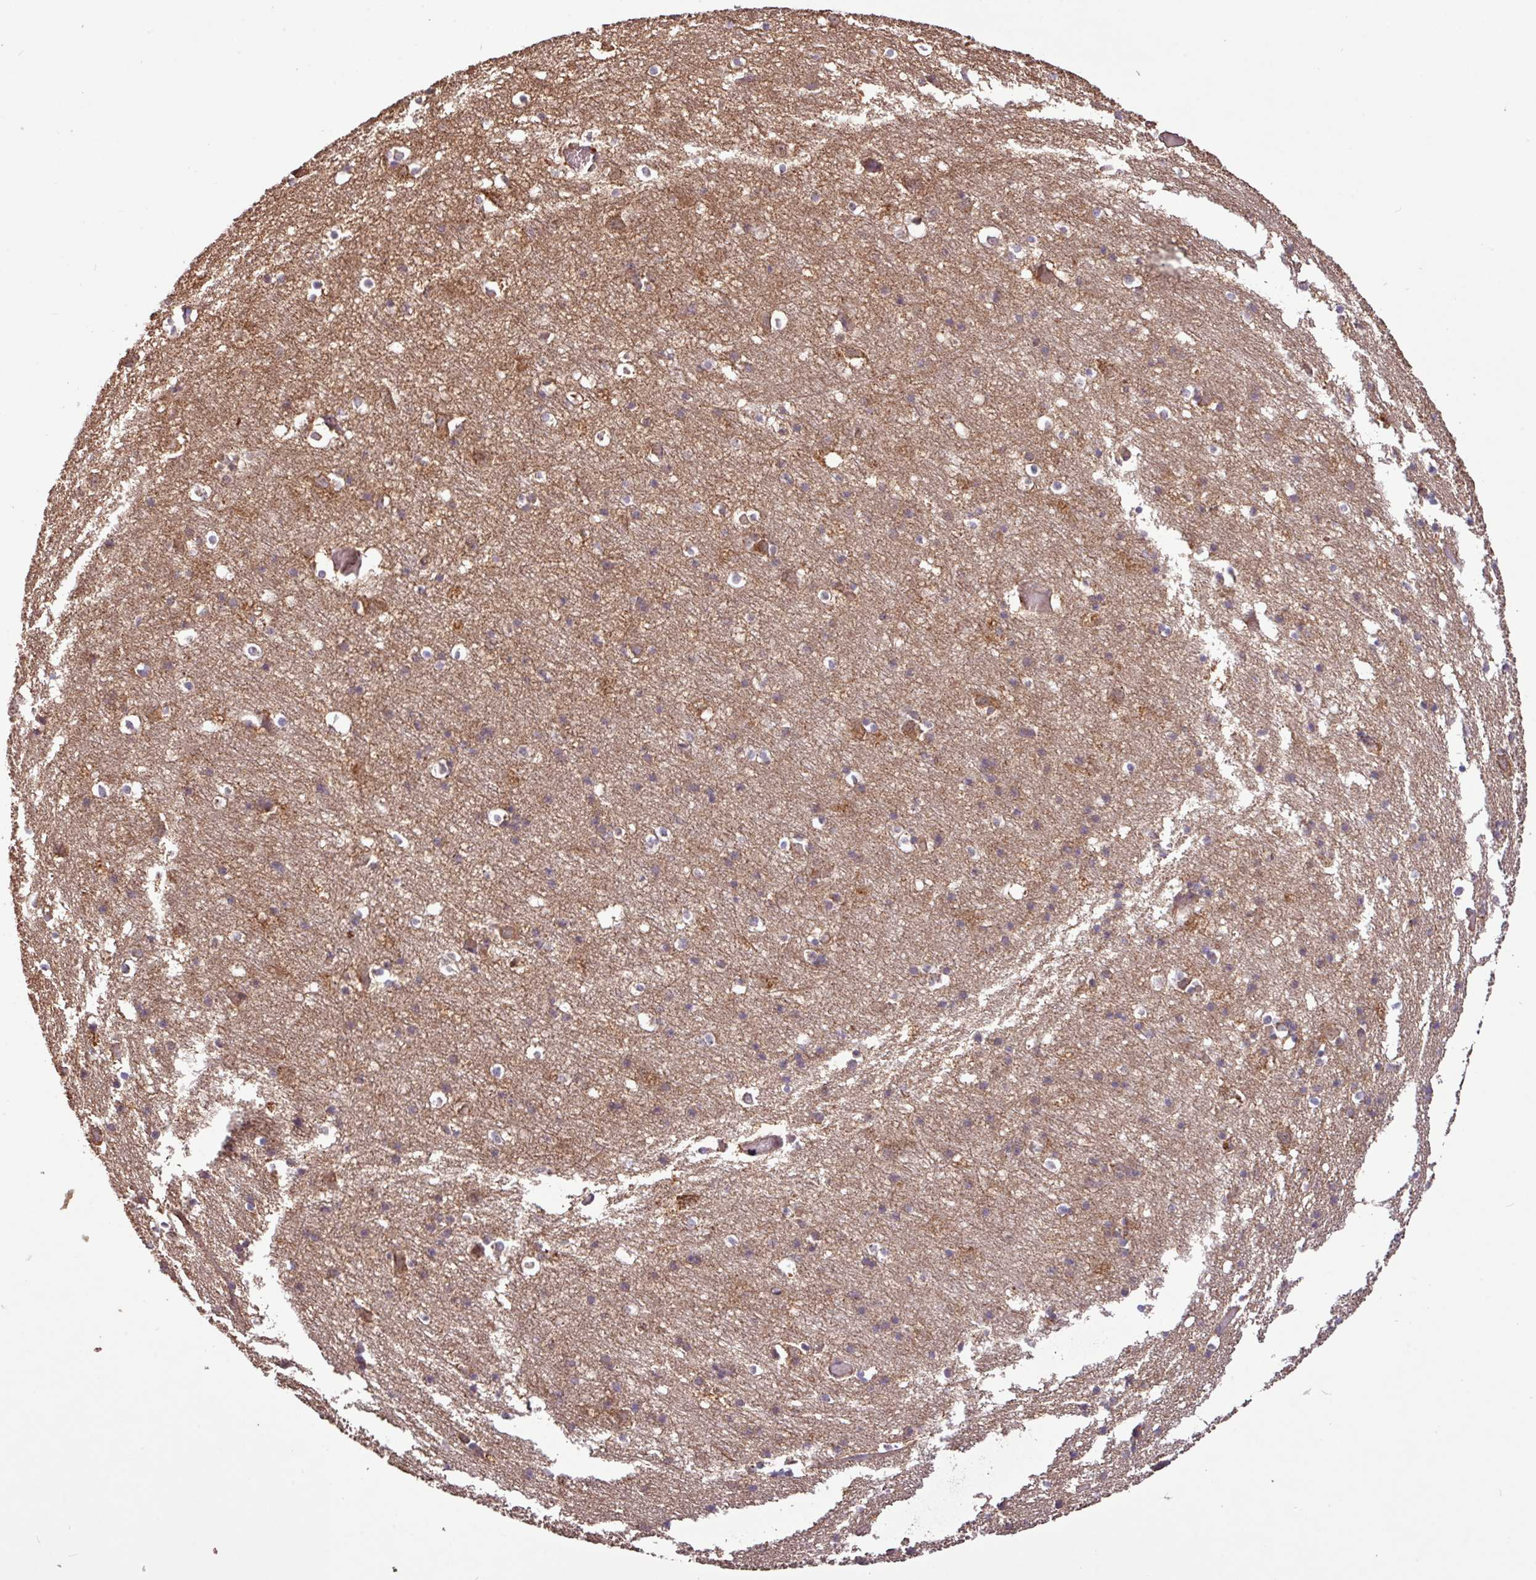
{"staining": {"intensity": "weak", "quantity": "25%-75%", "location": "cytoplasmic/membranous"}, "tissue": "cerebral cortex", "cell_type": "Endothelial cells", "image_type": "normal", "snomed": [{"axis": "morphology", "description": "Normal tissue, NOS"}, {"axis": "topography", "description": "Cerebral cortex"}], "caption": "A brown stain shows weak cytoplasmic/membranous expression of a protein in endothelial cells of normal cerebral cortex.", "gene": "YPEL1", "patient": {"sex": "male", "age": 70}}